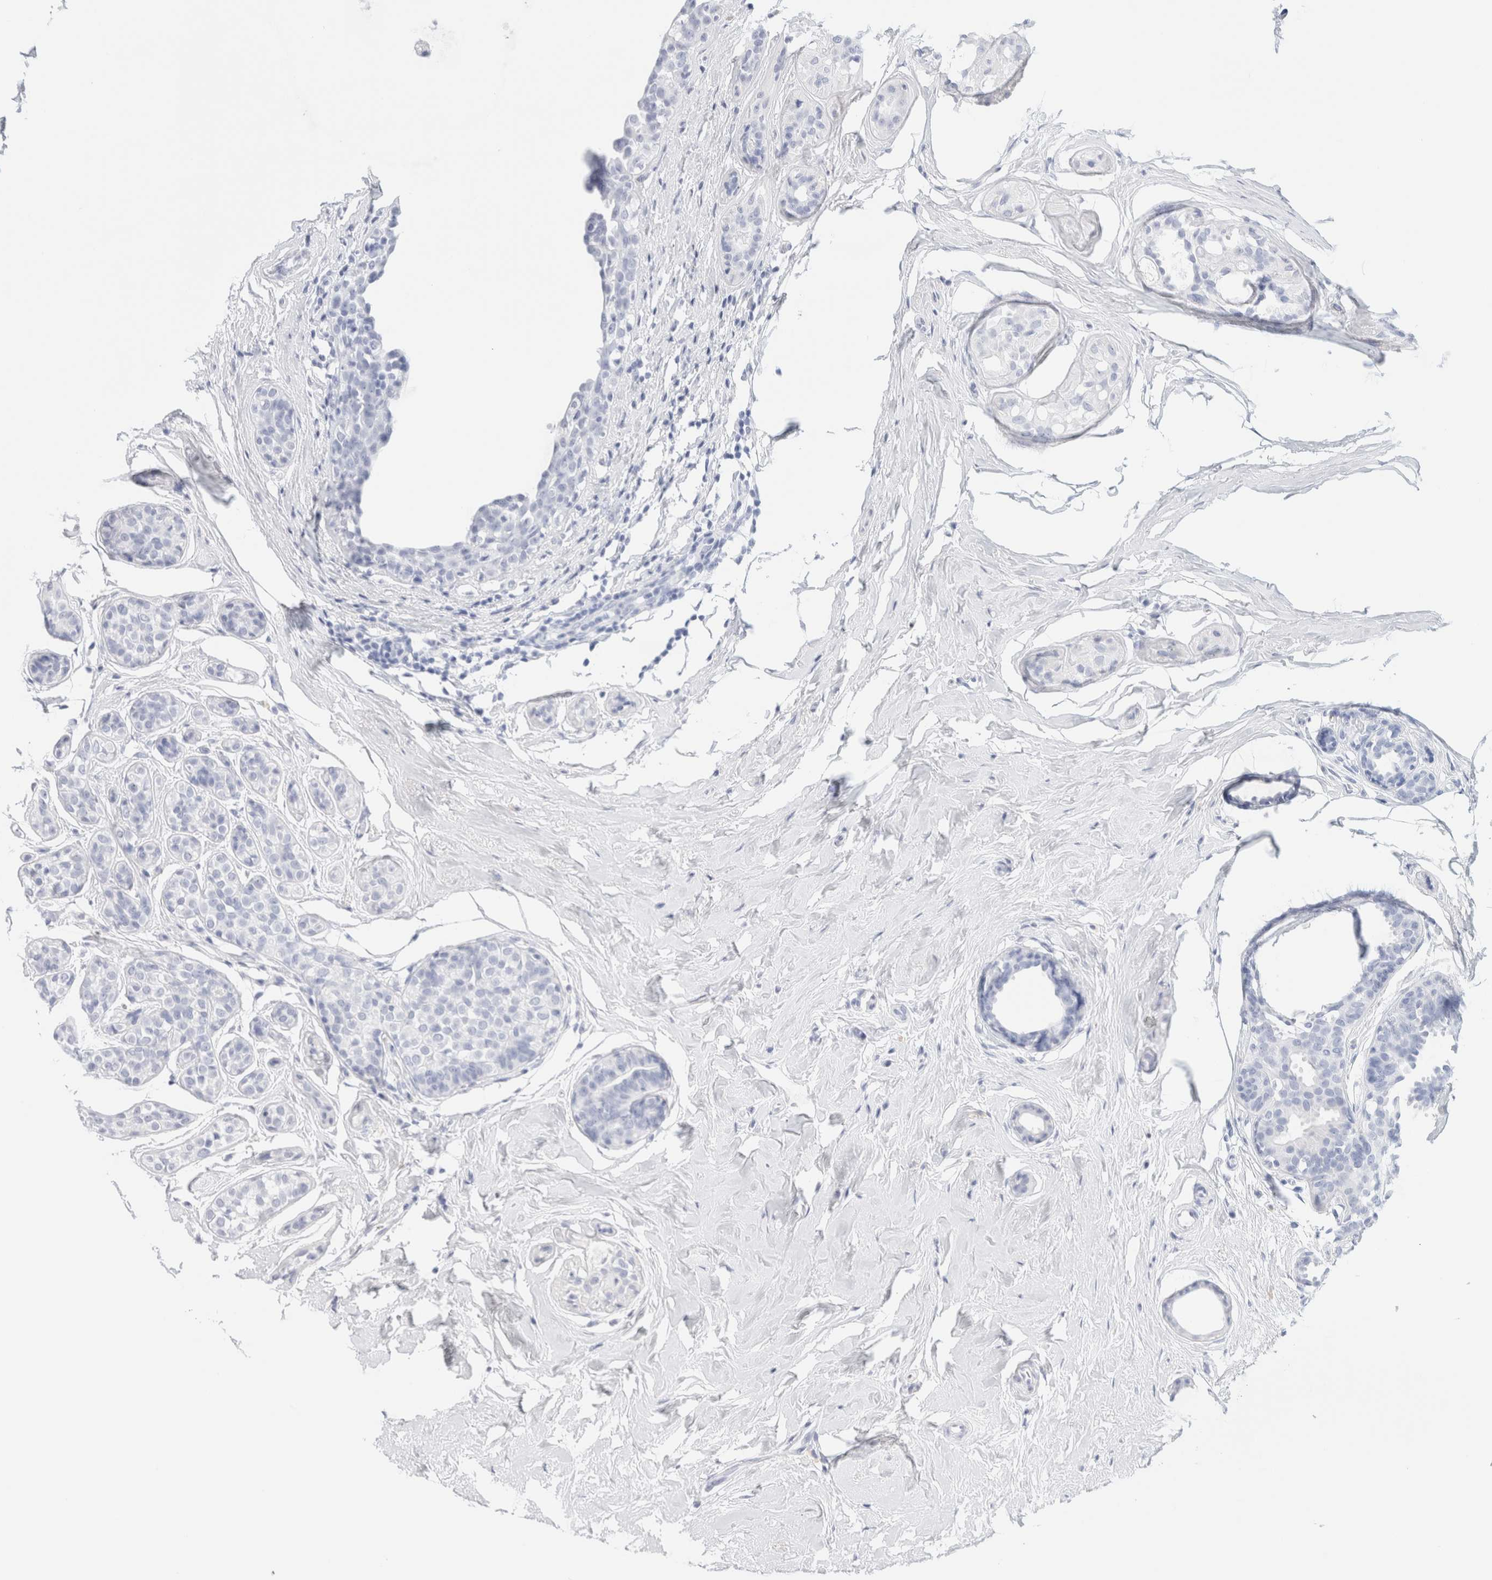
{"staining": {"intensity": "negative", "quantity": "none", "location": "none"}, "tissue": "breast cancer", "cell_type": "Tumor cells", "image_type": "cancer", "snomed": [{"axis": "morphology", "description": "Duct carcinoma"}, {"axis": "topography", "description": "Breast"}], "caption": "The photomicrograph displays no staining of tumor cells in breast intraductal carcinoma.", "gene": "ARG1", "patient": {"sex": "female", "age": 55}}